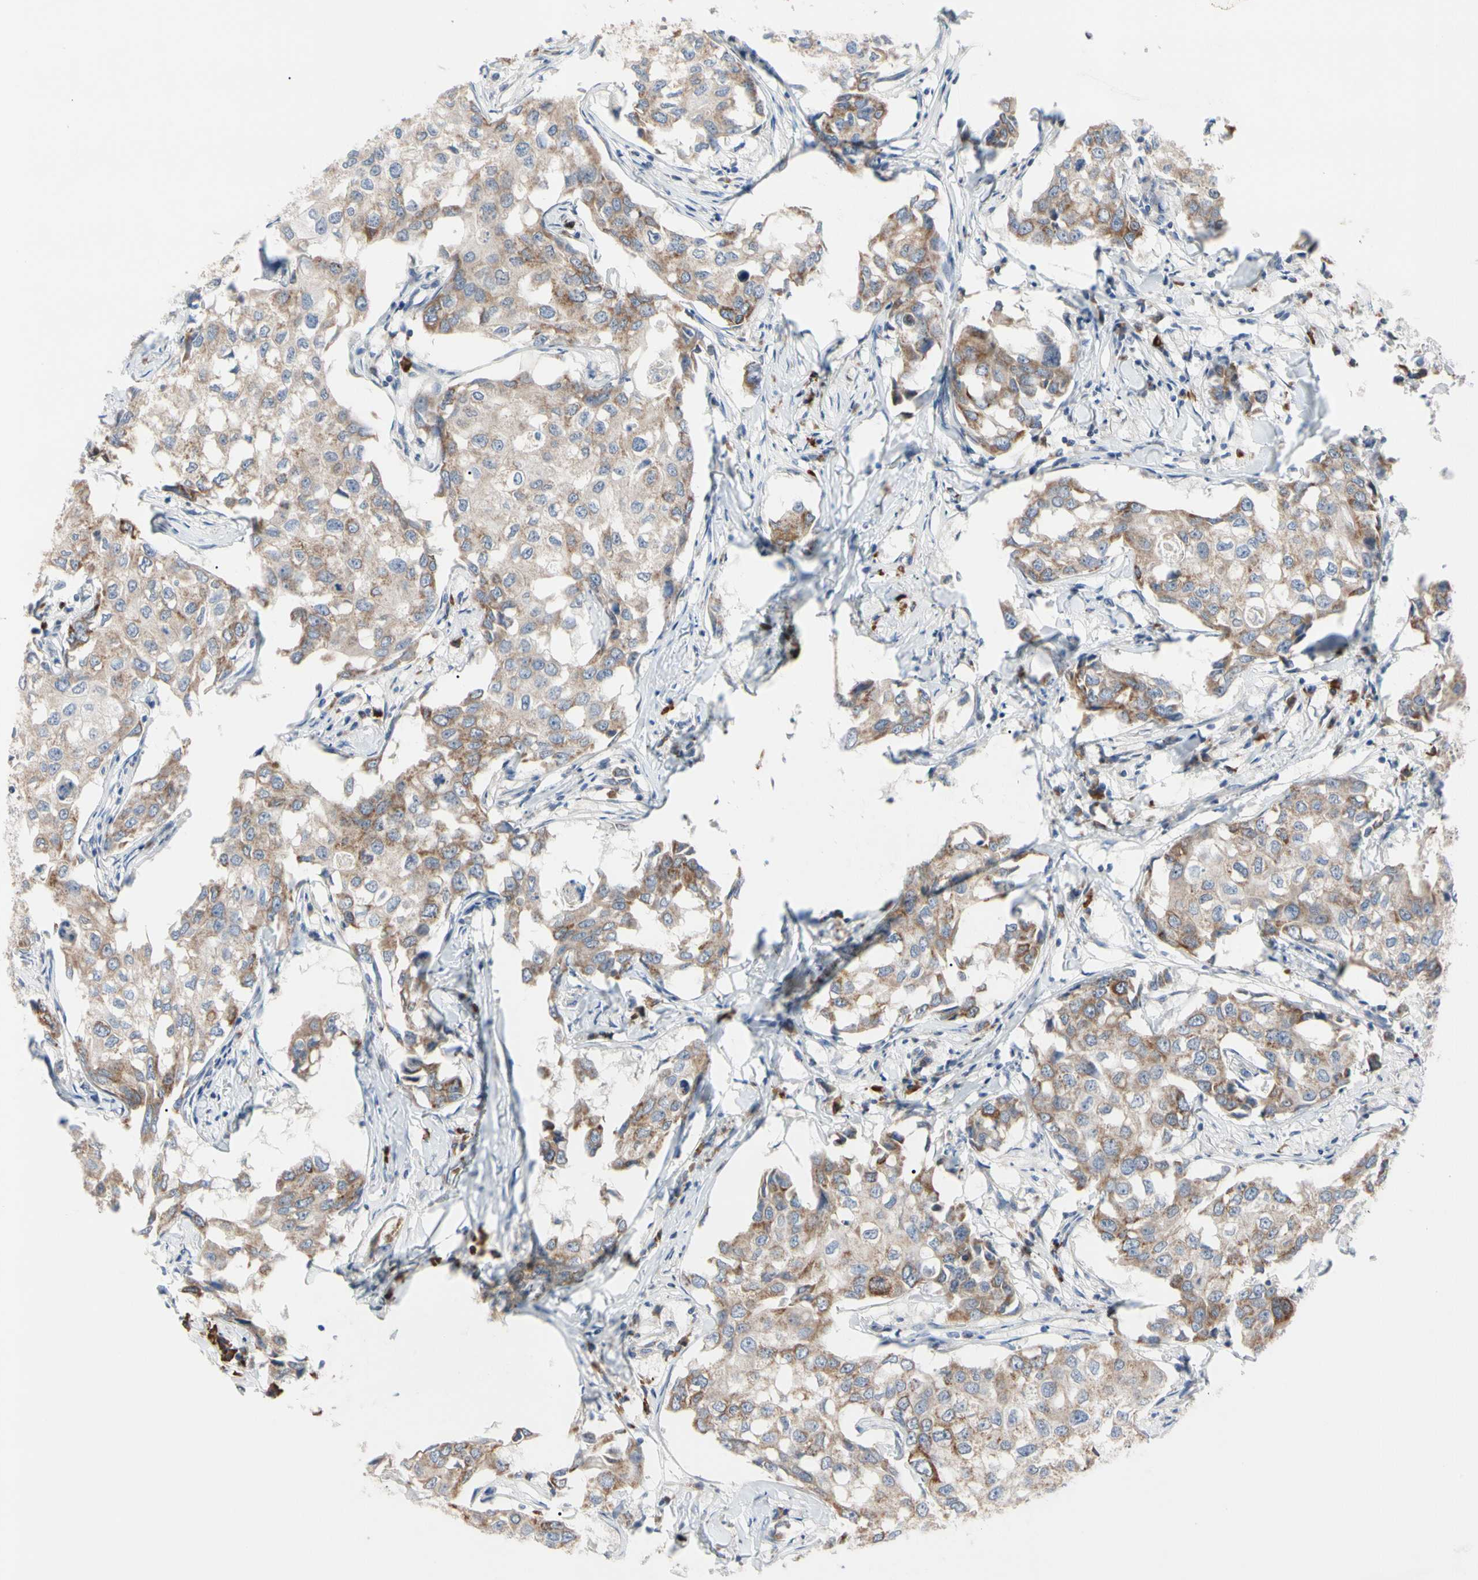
{"staining": {"intensity": "moderate", "quantity": "25%-75%", "location": "cytoplasmic/membranous"}, "tissue": "breast cancer", "cell_type": "Tumor cells", "image_type": "cancer", "snomed": [{"axis": "morphology", "description": "Duct carcinoma"}, {"axis": "topography", "description": "Breast"}], "caption": "Breast cancer (intraductal carcinoma) stained for a protein (brown) shows moderate cytoplasmic/membranous positive staining in about 25%-75% of tumor cells.", "gene": "MCL1", "patient": {"sex": "female", "age": 27}}